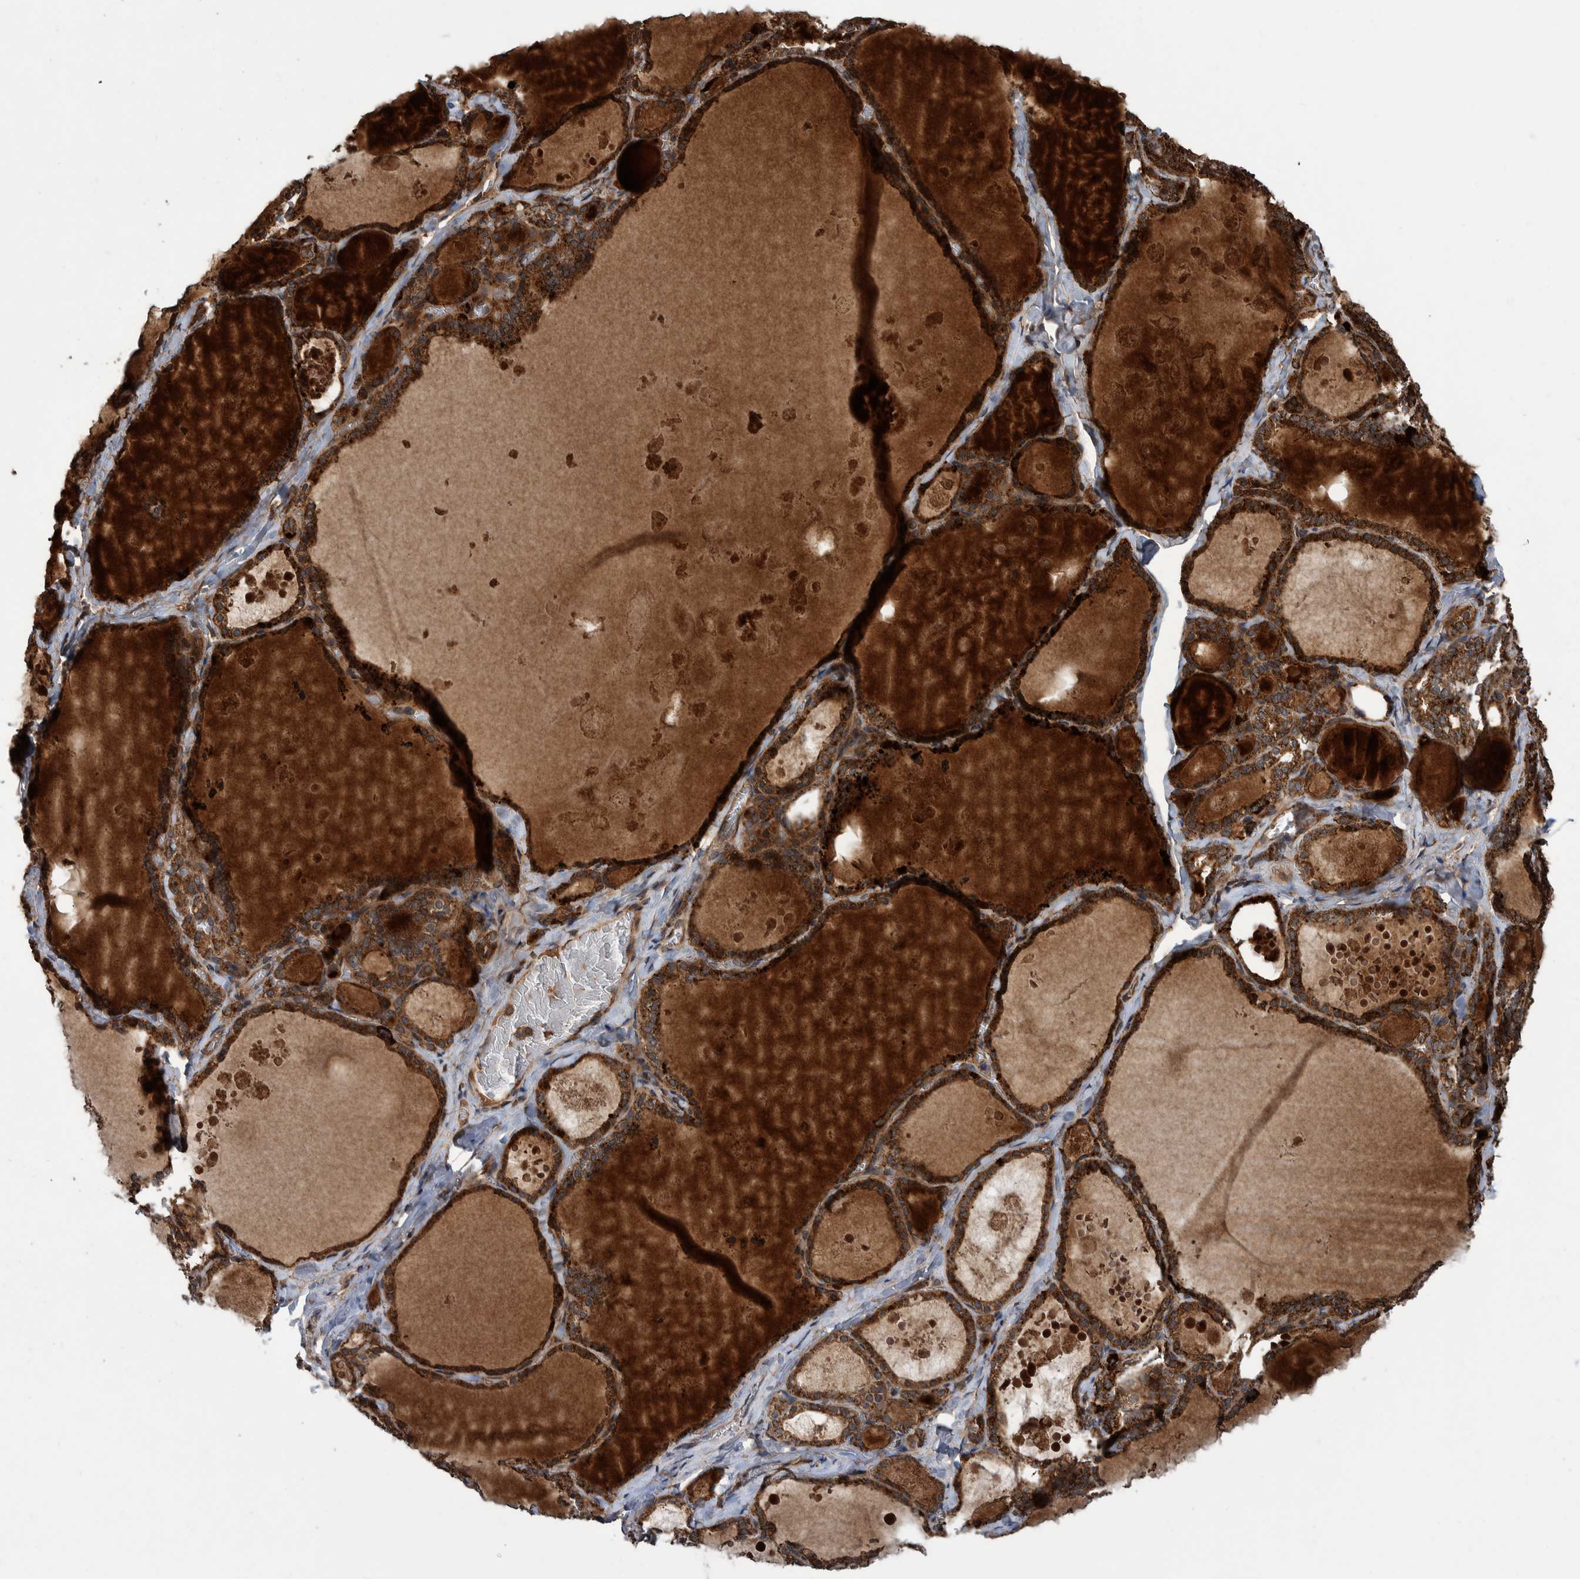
{"staining": {"intensity": "strong", "quantity": ">75%", "location": "cytoplasmic/membranous"}, "tissue": "thyroid gland", "cell_type": "Glandular cells", "image_type": "normal", "snomed": [{"axis": "morphology", "description": "Normal tissue, NOS"}, {"axis": "topography", "description": "Thyroid gland"}], "caption": "There is high levels of strong cytoplasmic/membranous positivity in glandular cells of normal thyroid gland, as demonstrated by immunohistochemical staining (brown color).", "gene": "VBP1", "patient": {"sex": "male", "age": 56}}